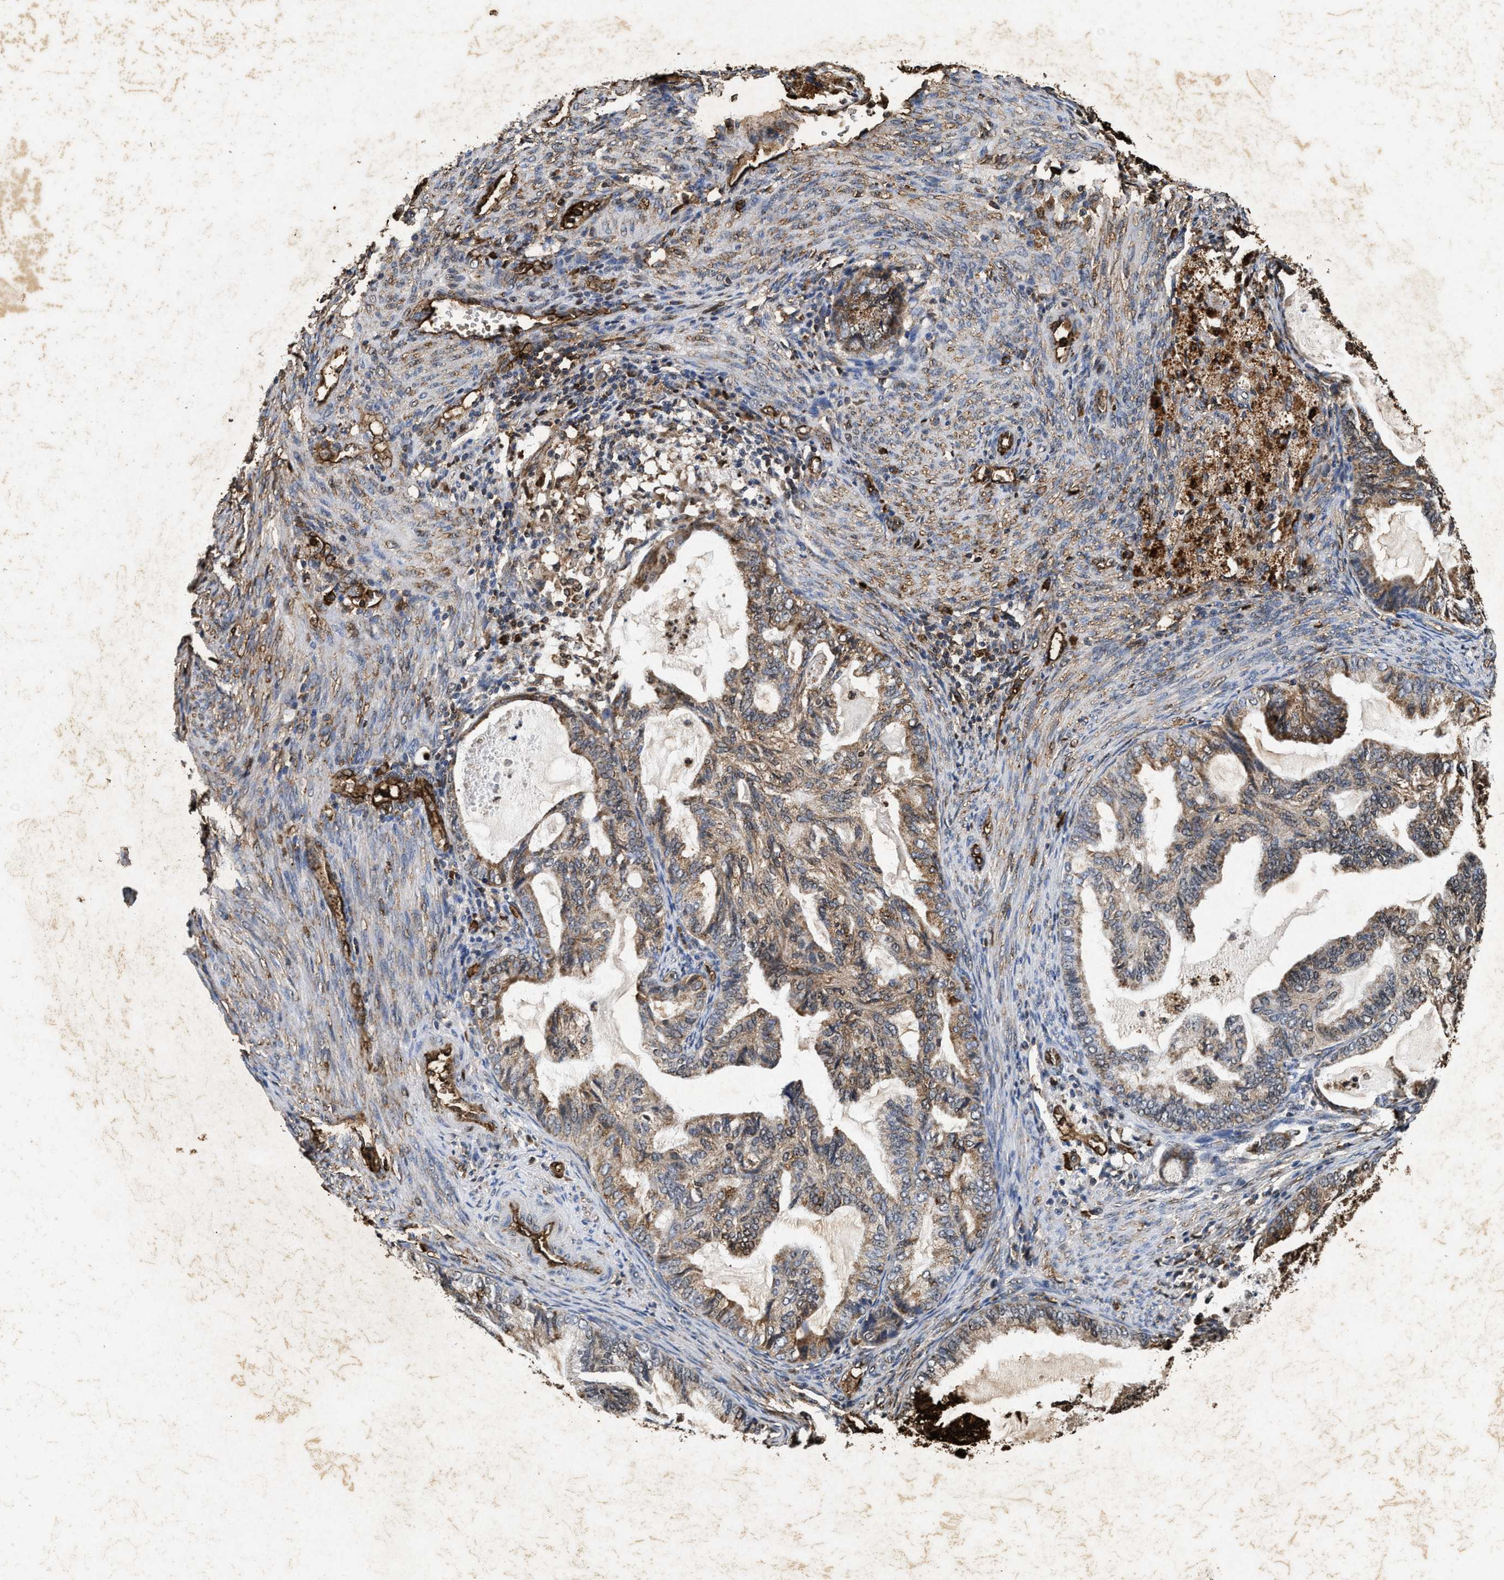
{"staining": {"intensity": "moderate", "quantity": ">75%", "location": "cytoplasmic/membranous"}, "tissue": "cervical cancer", "cell_type": "Tumor cells", "image_type": "cancer", "snomed": [{"axis": "morphology", "description": "Normal tissue, NOS"}, {"axis": "morphology", "description": "Adenocarcinoma, NOS"}, {"axis": "topography", "description": "Cervix"}, {"axis": "topography", "description": "Endometrium"}], "caption": "The photomicrograph shows staining of adenocarcinoma (cervical), revealing moderate cytoplasmic/membranous protein positivity (brown color) within tumor cells.", "gene": "ACOX1", "patient": {"sex": "female", "age": 86}}